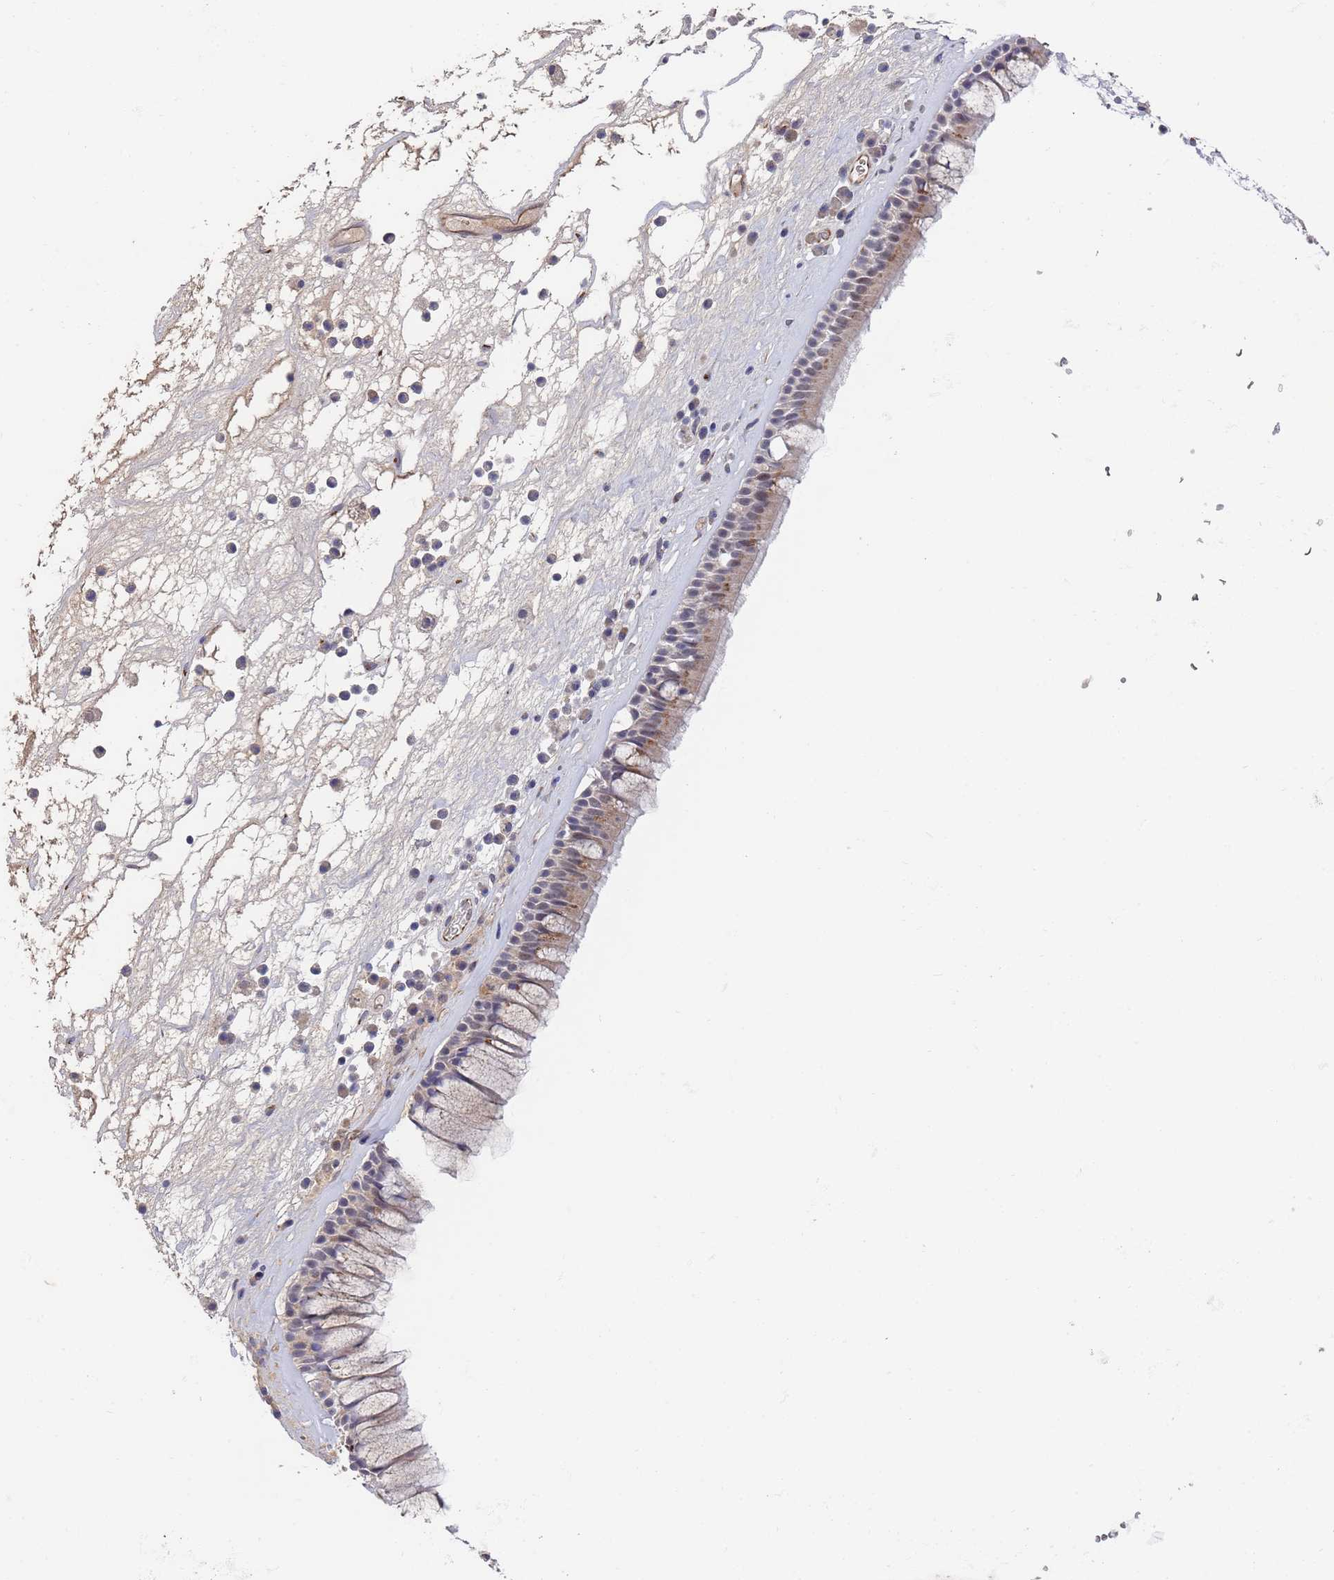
{"staining": {"intensity": "weak", "quantity": "<25%", "location": "cytoplasmic/membranous"}, "tissue": "nasopharynx", "cell_type": "Respiratory epithelial cells", "image_type": "normal", "snomed": [{"axis": "morphology", "description": "Normal tissue, NOS"}, {"axis": "morphology", "description": "Squamous cell carcinoma, NOS"}, {"axis": "topography", "description": "Nasopharynx"}, {"axis": "topography", "description": "Head-Neck"}], "caption": "DAB (3,3'-diaminobenzidine) immunohistochemical staining of normal nasopharynx demonstrates no significant positivity in respiratory epithelial cells. The staining is performed using DAB brown chromogen with nuclei counter-stained in using hematoxylin.", "gene": "B4GALT4", "patient": {"sex": "male", "age": 85}}